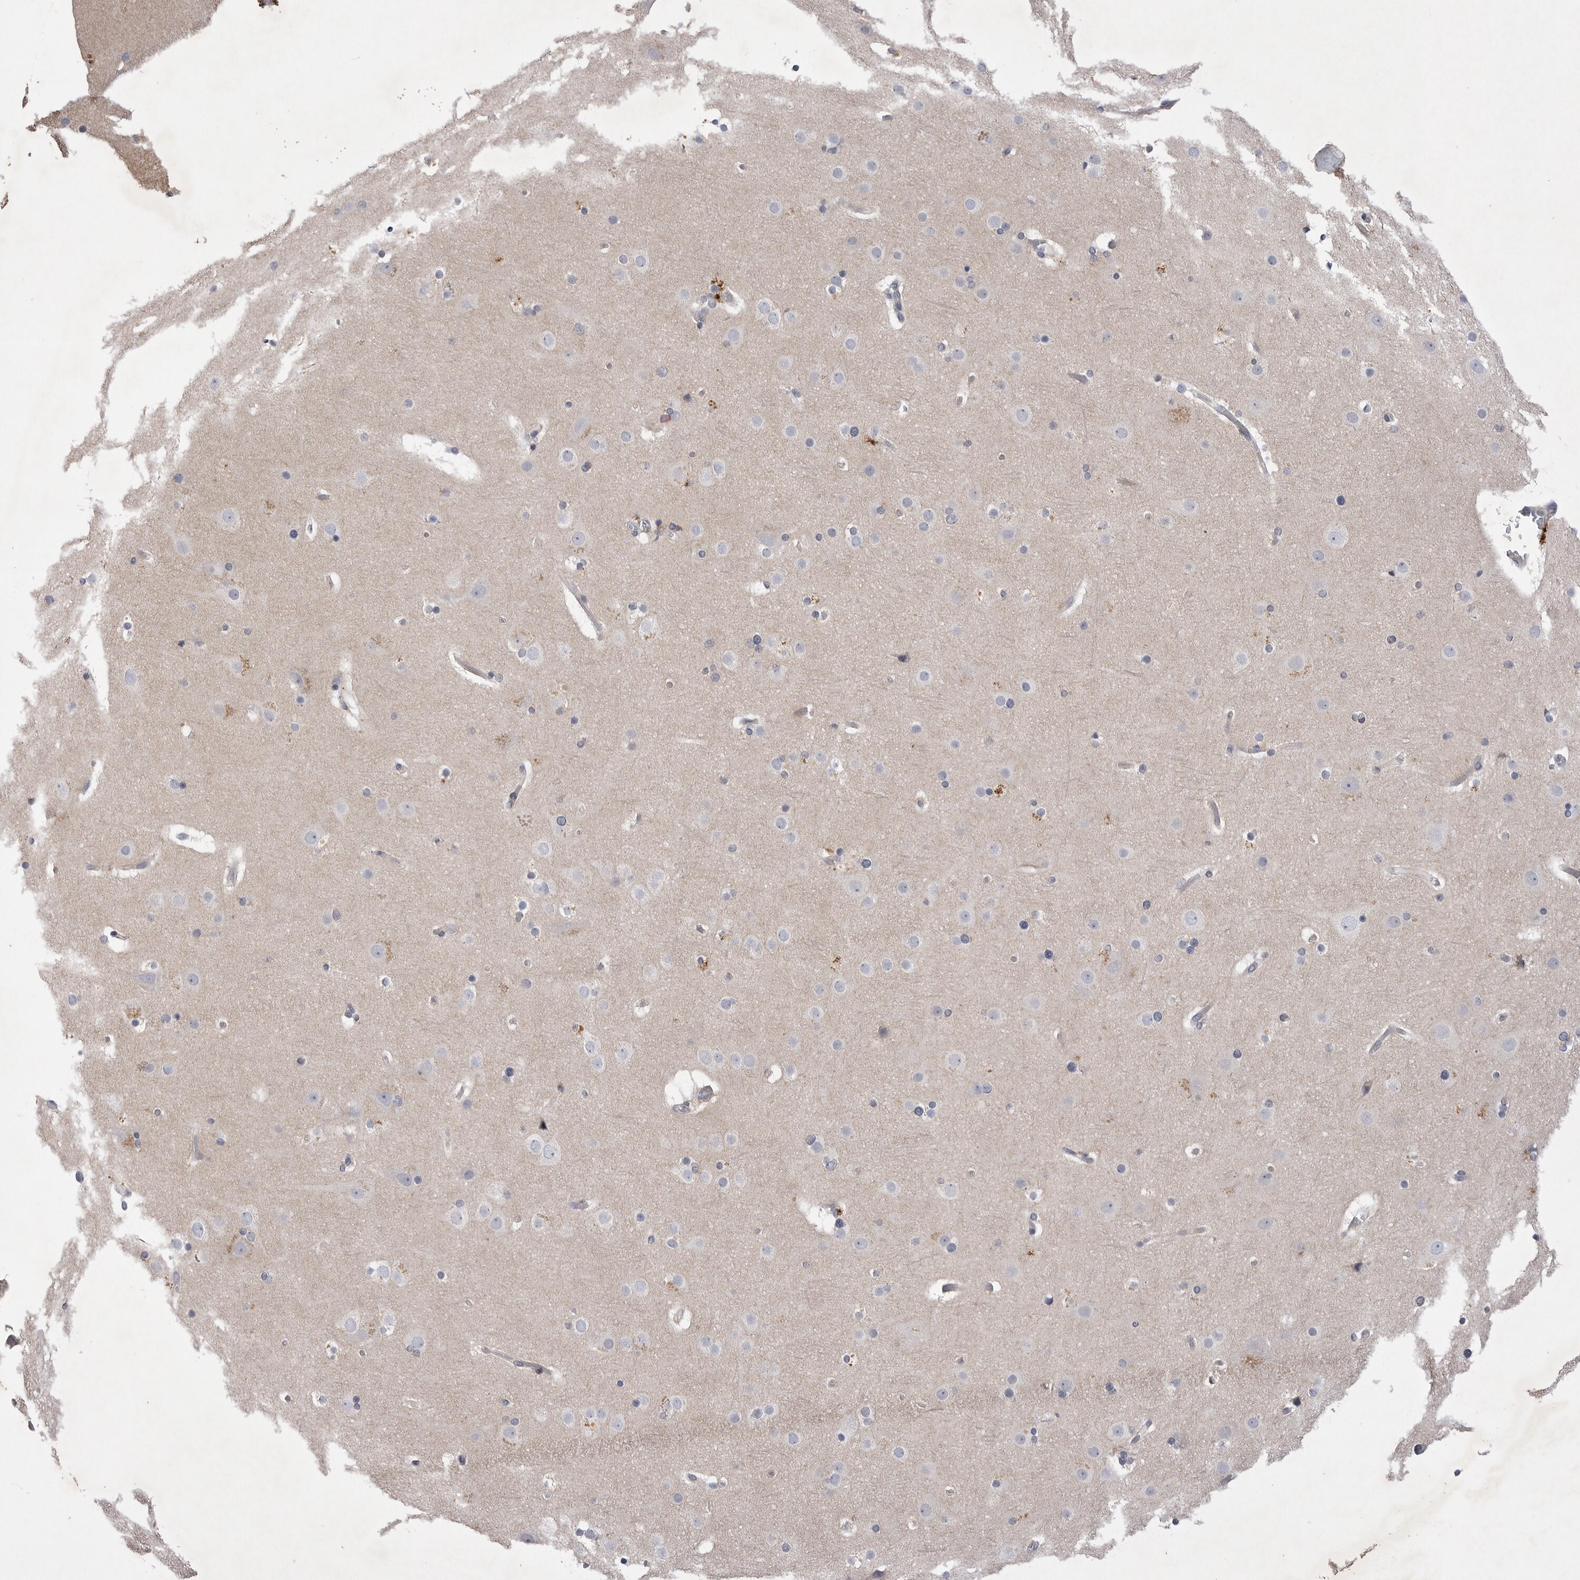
{"staining": {"intensity": "weak", "quantity": ">75%", "location": "cytoplasmic/membranous"}, "tissue": "cerebral cortex", "cell_type": "Endothelial cells", "image_type": "normal", "snomed": [{"axis": "morphology", "description": "Normal tissue, NOS"}, {"axis": "topography", "description": "Cerebral cortex"}], "caption": "High-power microscopy captured an immunohistochemistry micrograph of normal cerebral cortex, revealing weak cytoplasmic/membranous staining in about >75% of endothelial cells. (DAB (3,3'-diaminobenzidine) IHC with brightfield microscopy, high magnification).", "gene": "VAC14", "patient": {"sex": "male", "age": 57}}